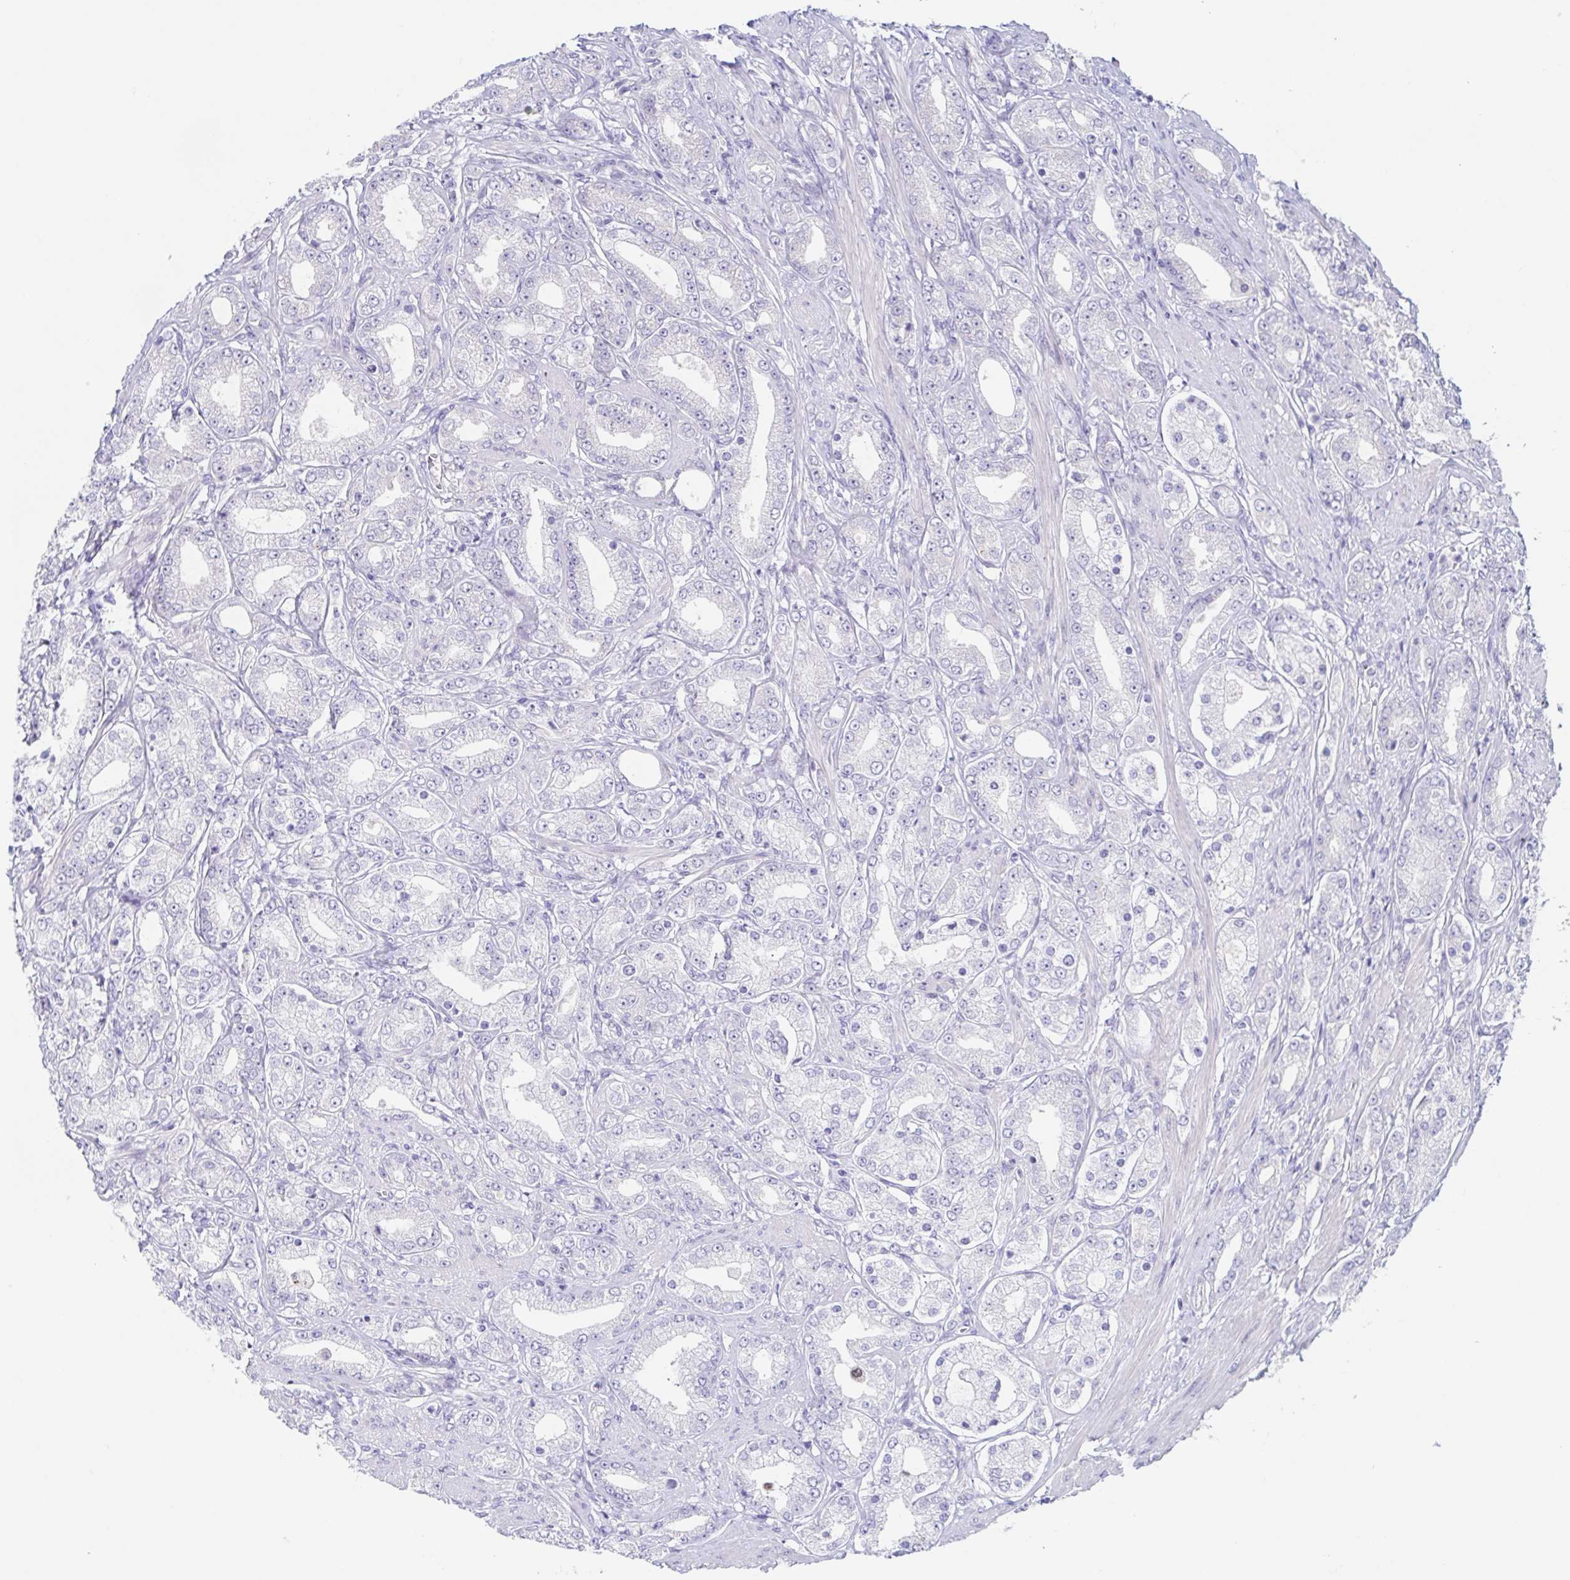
{"staining": {"intensity": "negative", "quantity": "none", "location": "none"}, "tissue": "prostate cancer", "cell_type": "Tumor cells", "image_type": "cancer", "snomed": [{"axis": "morphology", "description": "Adenocarcinoma, High grade"}, {"axis": "topography", "description": "Prostate"}], "caption": "The micrograph shows no significant expression in tumor cells of prostate cancer. Brightfield microscopy of IHC stained with DAB (3,3'-diaminobenzidine) (brown) and hematoxylin (blue), captured at high magnification.", "gene": "HTR2A", "patient": {"sex": "male", "age": 67}}